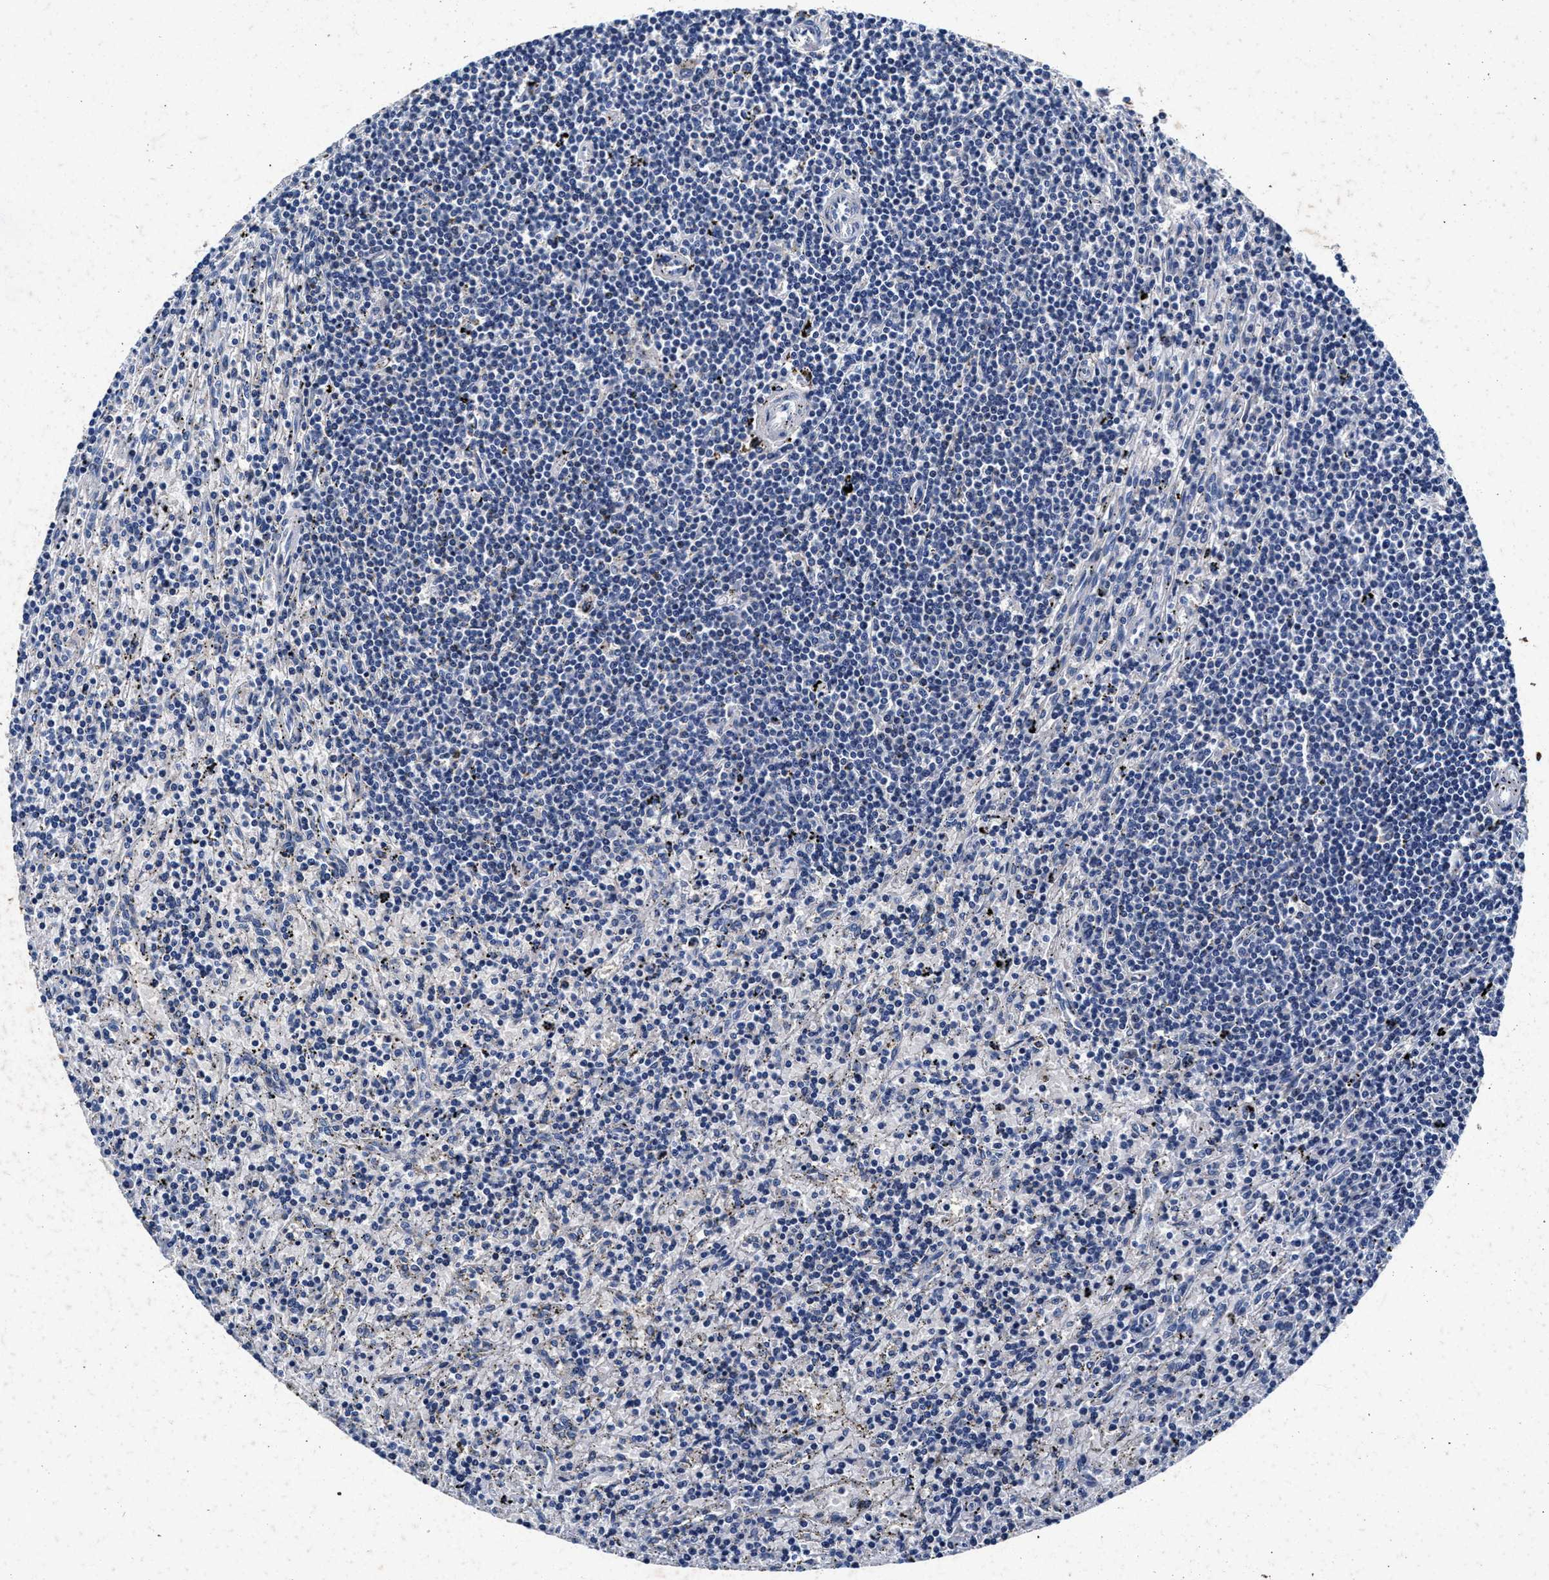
{"staining": {"intensity": "negative", "quantity": "none", "location": "none"}, "tissue": "lymphoma", "cell_type": "Tumor cells", "image_type": "cancer", "snomed": [{"axis": "morphology", "description": "Malignant lymphoma, non-Hodgkin's type, Low grade"}, {"axis": "topography", "description": "Spleen"}], "caption": "DAB (3,3'-diaminobenzidine) immunohistochemical staining of human lymphoma displays no significant staining in tumor cells.", "gene": "SLC8A1", "patient": {"sex": "male", "age": 76}}